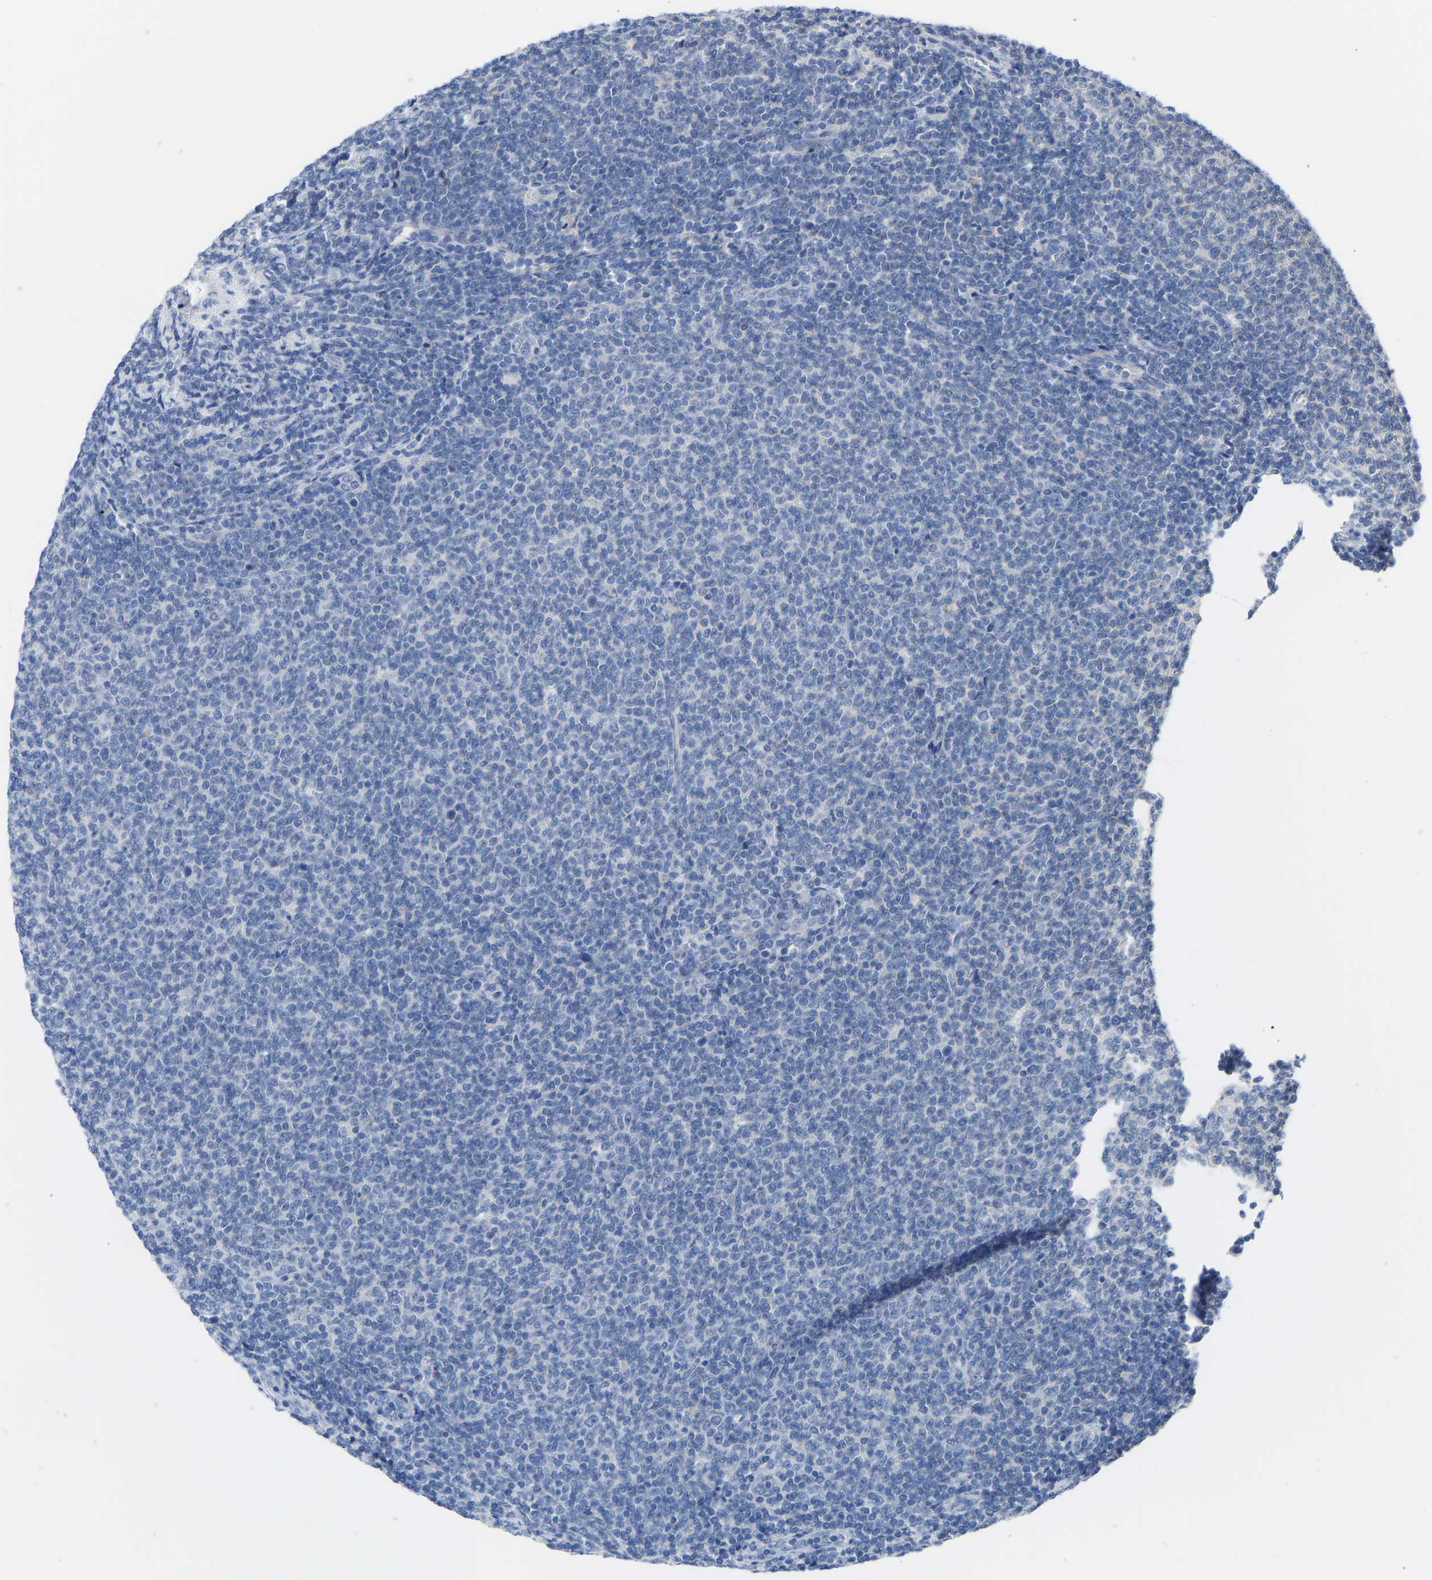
{"staining": {"intensity": "negative", "quantity": "none", "location": "none"}, "tissue": "lymphoma", "cell_type": "Tumor cells", "image_type": "cancer", "snomed": [{"axis": "morphology", "description": "Malignant lymphoma, non-Hodgkin's type, Low grade"}, {"axis": "topography", "description": "Lymph node"}], "caption": "Tumor cells show no significant protein staining in malignant lymphoma, non-Hodgkin's type (low-grade). (DAB IHC visualized using brightfield microscopy, high magnification).", "gene": "OLIG2", "patient": {"sex": "male", "age": 66}}